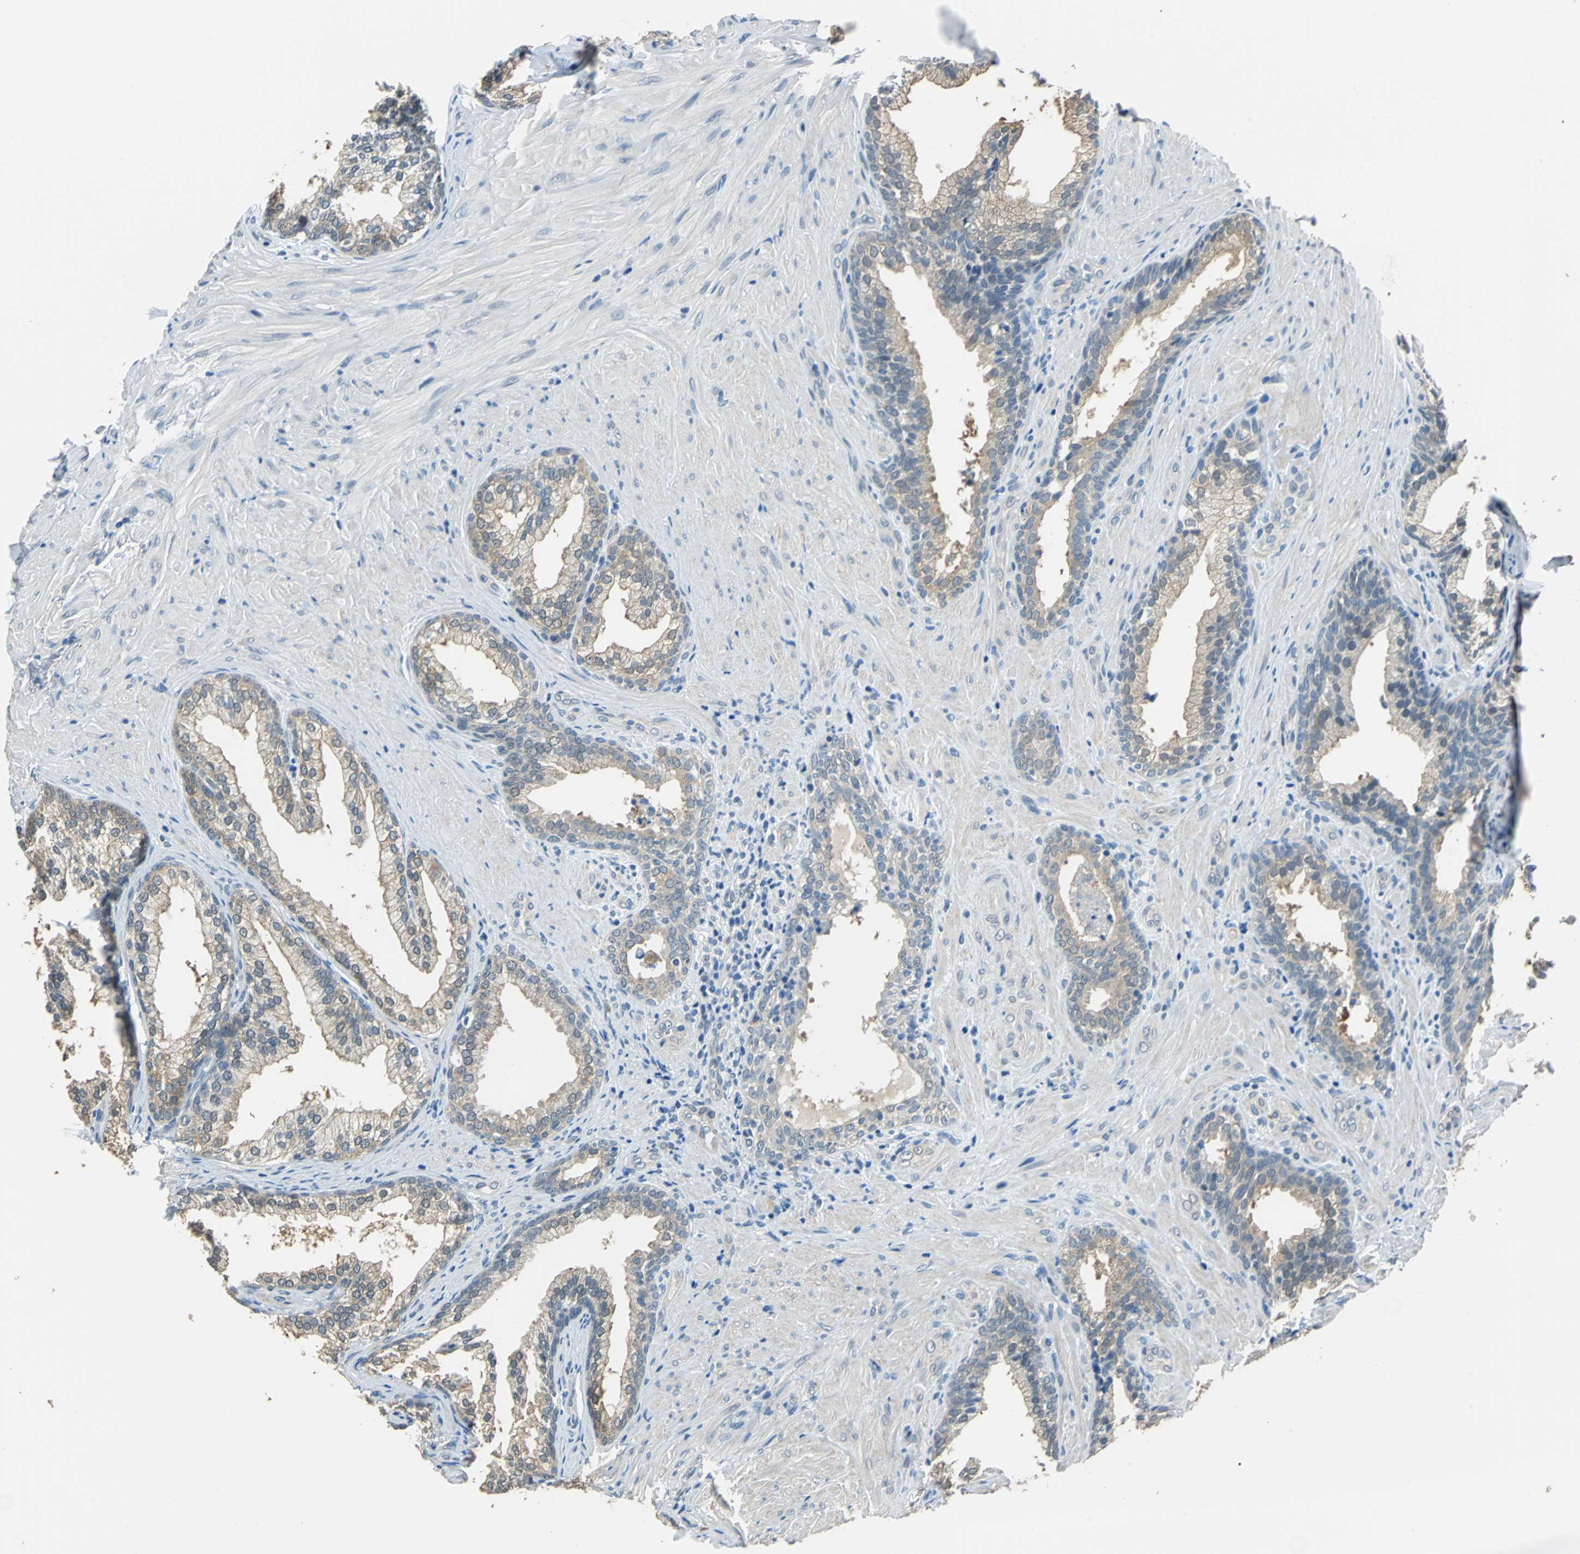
{"staining": {"intensity": "moderate", "quantity": ">75%", "location": "cytoplasmic/membranous"}, "tissue": "prostate", "cell_type": "Glandular cells", "image_type": "normal", "snomed": [{"axis": "morphology", "description": "Normal tissue, NOS"}, {"axis": "topography", "description": "Prostate"}], "caption": "Protein analysis of unremarkable prostate demonstrates moderate cytoplasmic/membranous staining in approximately >75% of glandular cells. The protein is stained brown, and the nuclei are stained in blue (DAB (3,3'-diaminobenzidine) IHC with brightfield microscopy, high magnification).", "gene": "FKBP4", "patient": {"sex": "male", "age": 76}}